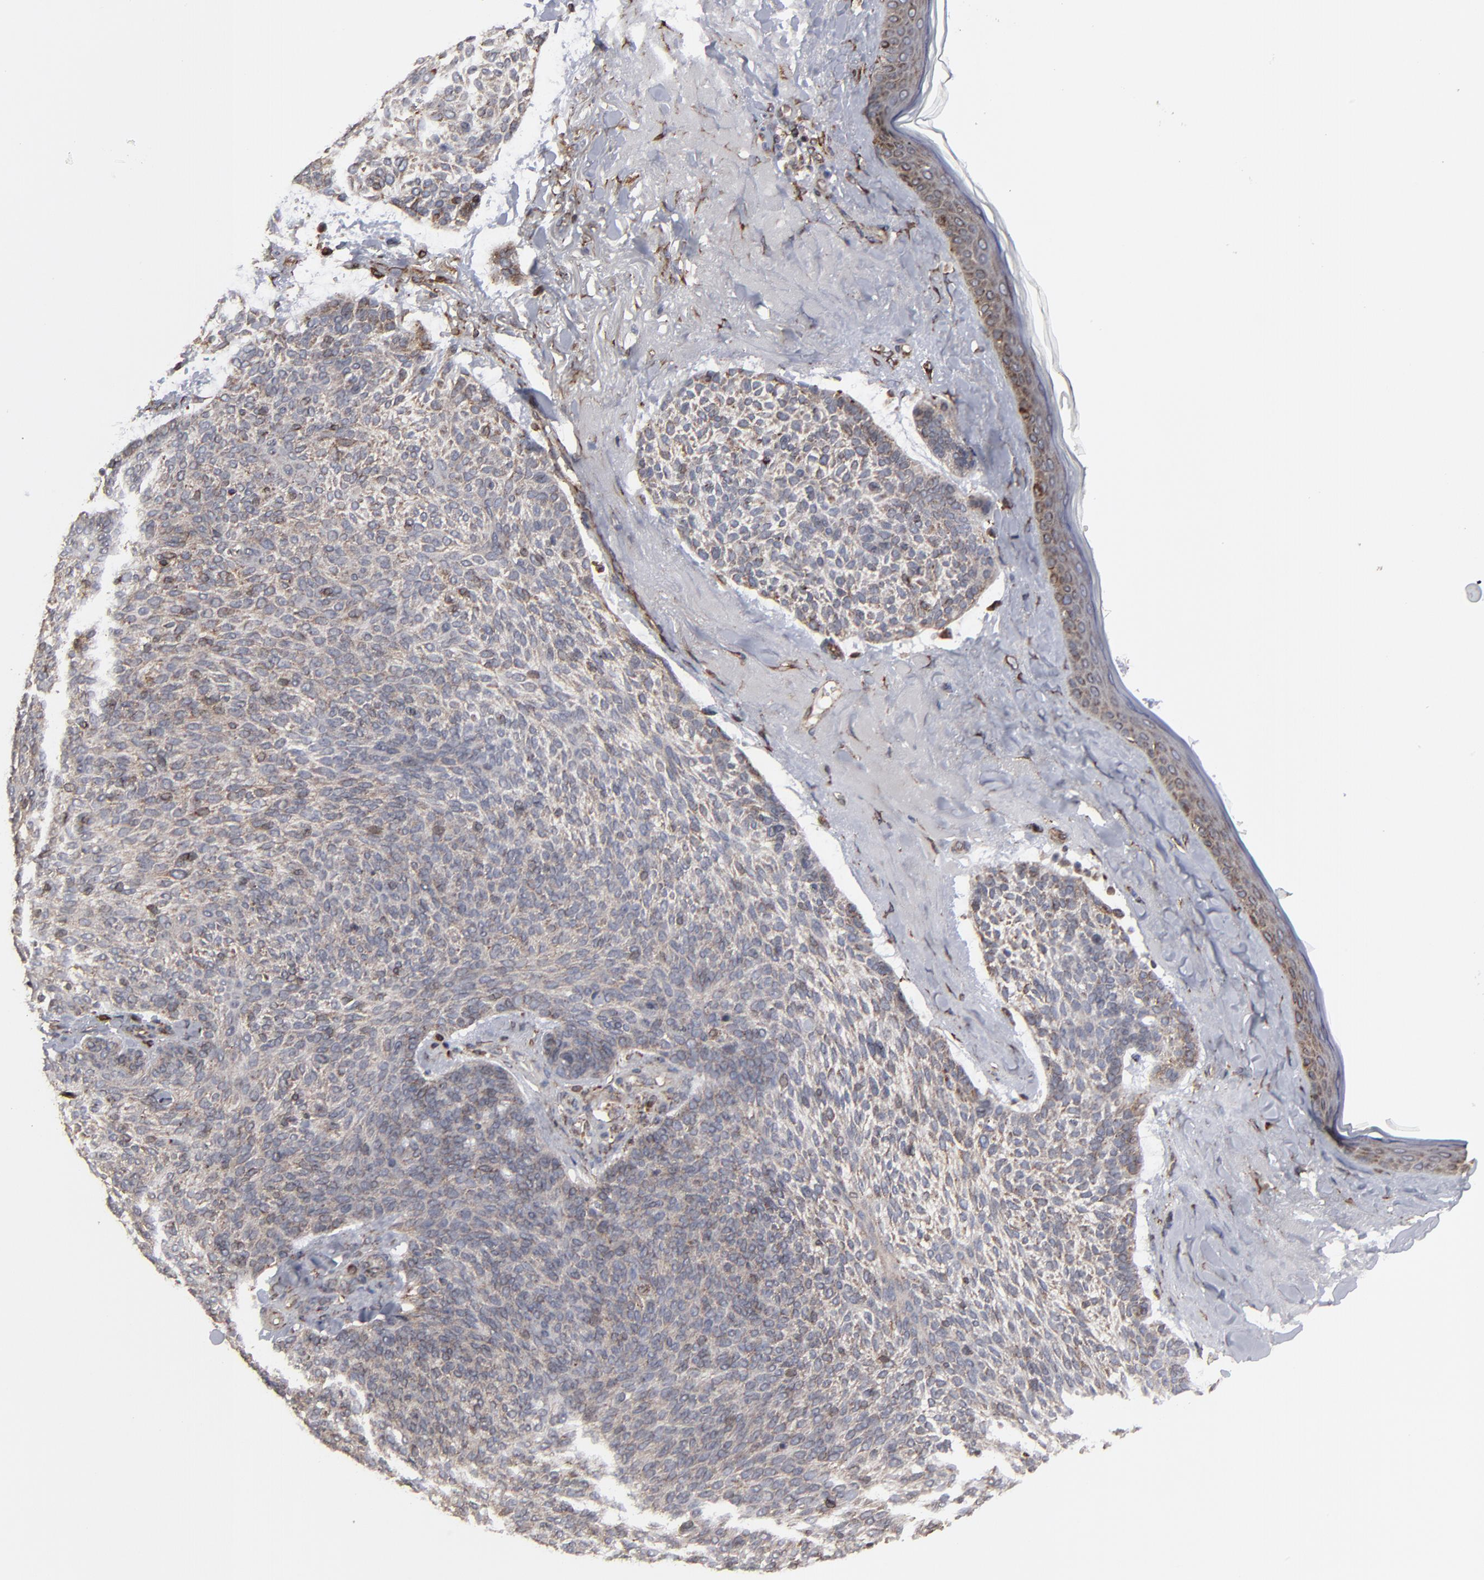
{"staining": {"intensity": "weak", "quantity": ">75%", "location": "cytoplasmic/membranous"}, "tissue": "skin cancer", "cell_type": "Tumor cells", "image_type": "cancer", "snomed": [{"axis": "morphology", "description": "Normal tissue, NOS"}, {"axis": "morphology", "description": "Basal cell carcinoma"}, {"axis": "topography", "description": "Skin"}], "caption": "Protein expression analysis of skin cancer (basal cell carcinoma) exhibits weak cytoplasmic/membranous staining in about >75% of tumor cells.", "gene": "CNIH1", "patient": {"sex": "female", "age": 70}}